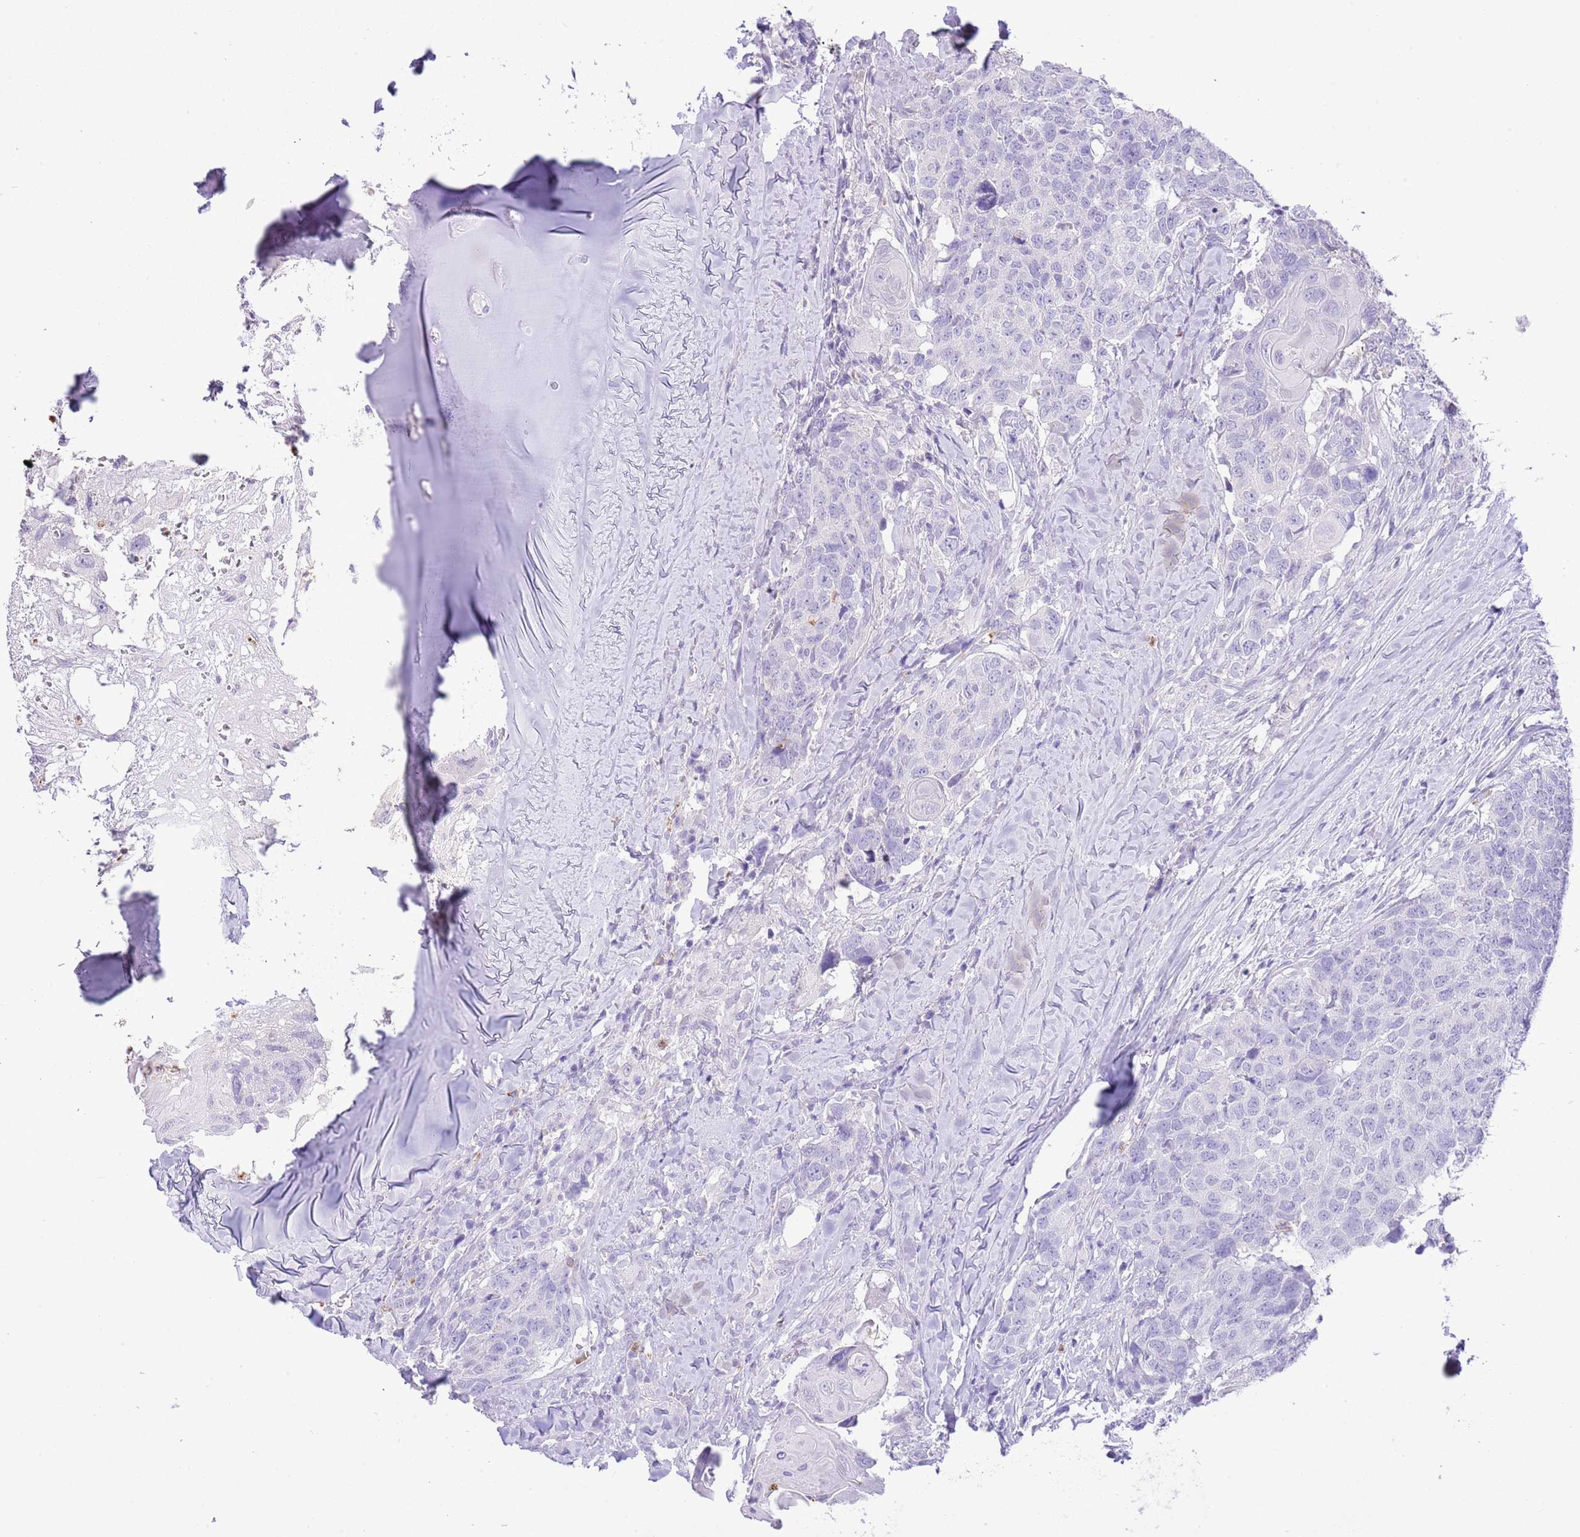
{"staining": {"intensity": "negative", "quantity": "none", "location": "none"}, "tissue": "head and neck cancer", "cell_type": "Tumor cells", "image_type": "cancer", "snomed": [{"axis": "morphology", "description": "Normal tissue, NOS"}, {"axis": "morphology", "description": "Squamous cell carcinoma, NOS"}, {"axis": "topography", "description": "Skeletal muscle"}, {"axis": "topography", "description": "Vascular tissue"}, {"axis": "topography", "description": "Peripheral nerve tissue"}, {"axis": "topography", "description": "Head-Neck"}], "caption": "A micrograph of human head and neck cancer is negative for staining in tumor cells.", "gene": "OR2Z1", "patient": {"sex": "male", "age": 66}}